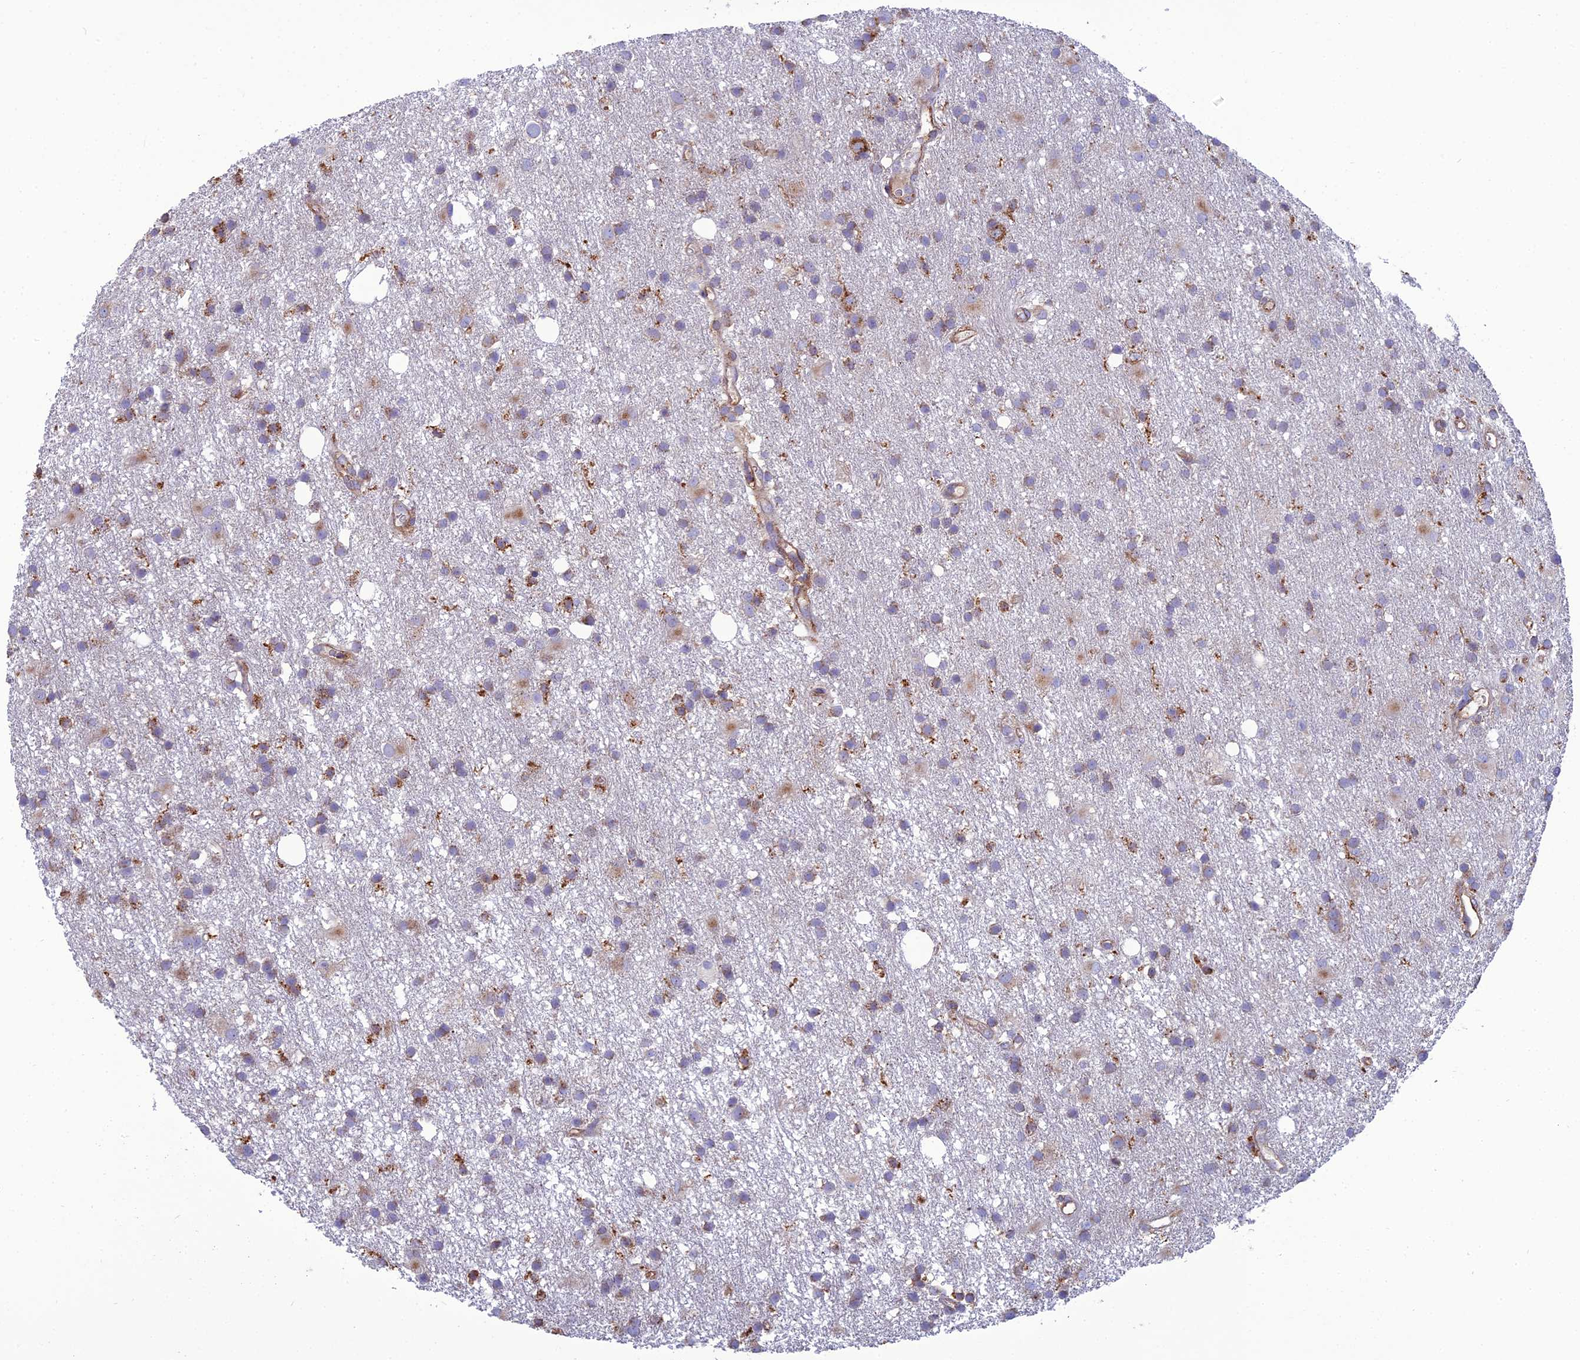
{"staining": {"intensity": "weak", "quantity": "25%-75%", "location": "cytoplasmic/membranous"}, "tissue": "glioma", "cell_type": "Tumor cells", "image_type": "cancer", "snomed": [{"axis": "morphology", "description": "Glioma, malignant, High grade"}, {"axis": "topography", "description": "Brain"}], "caption": "Human malignant glioma (high-grade) stained for a protein (brown) demonstrates weak cytoplasmic/membranous positive positivity in approximately 25%-75% of tumor cells.", "gene": "LNPEP", "patient": {"sex": "male", "age": 77}}